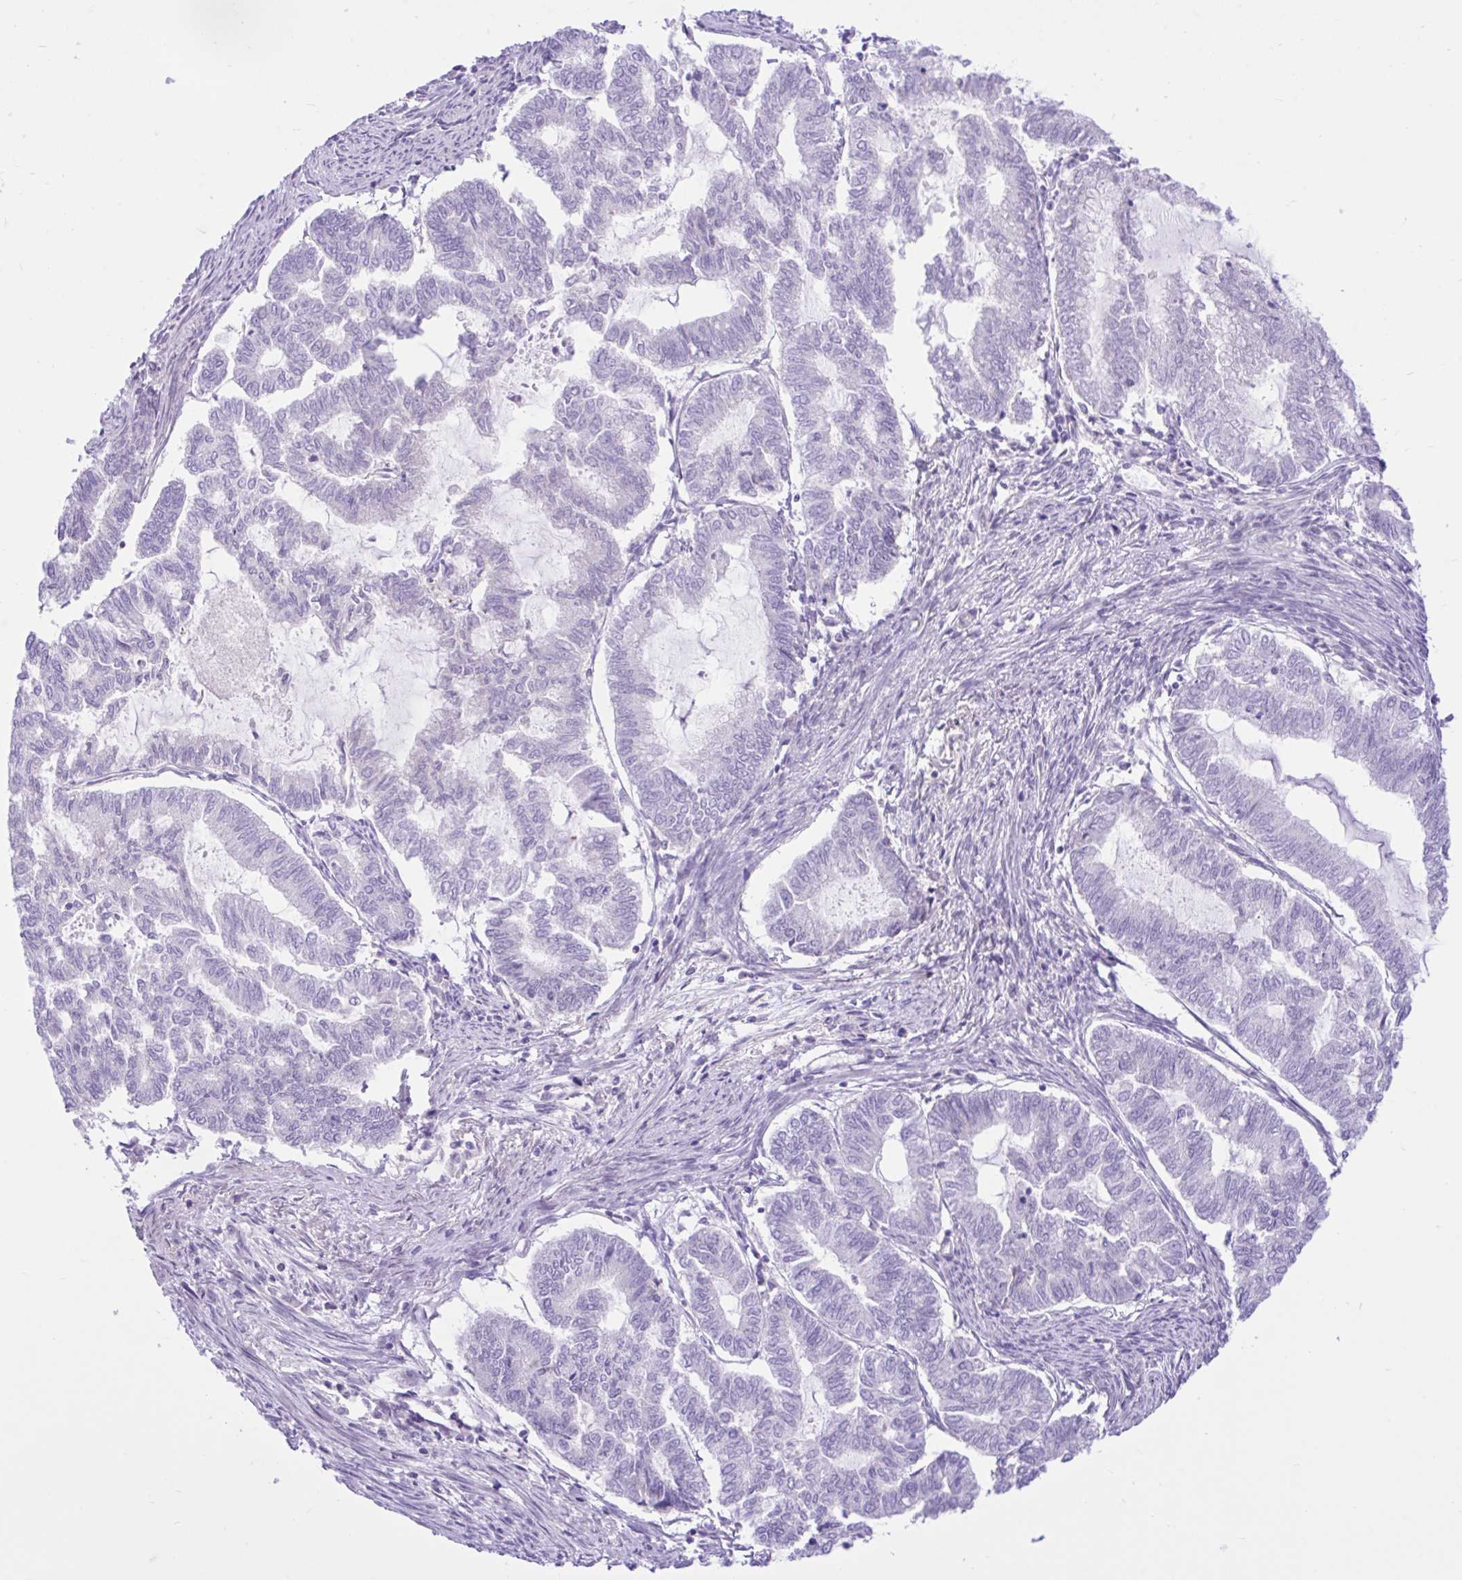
{"staining": {"intensity": "negative", "quantity": "none", "location": "none"}, "tissue": "endometrial cancer", "cell_type": "Tumor cells", "image_type": "cancer", "snomed": [{"axis": "morphology", "description": "Adenocarcinoma, NOS"}, {"axis": "topography", "description": "Endometrium"}], "caption": "Immunohistochemical staining of adenocarcinoma (endometrial) exhibits no significant positivity in tumor cells.", "gene": "ZNF101", "patient": {"sex": "female", "age": 79}}